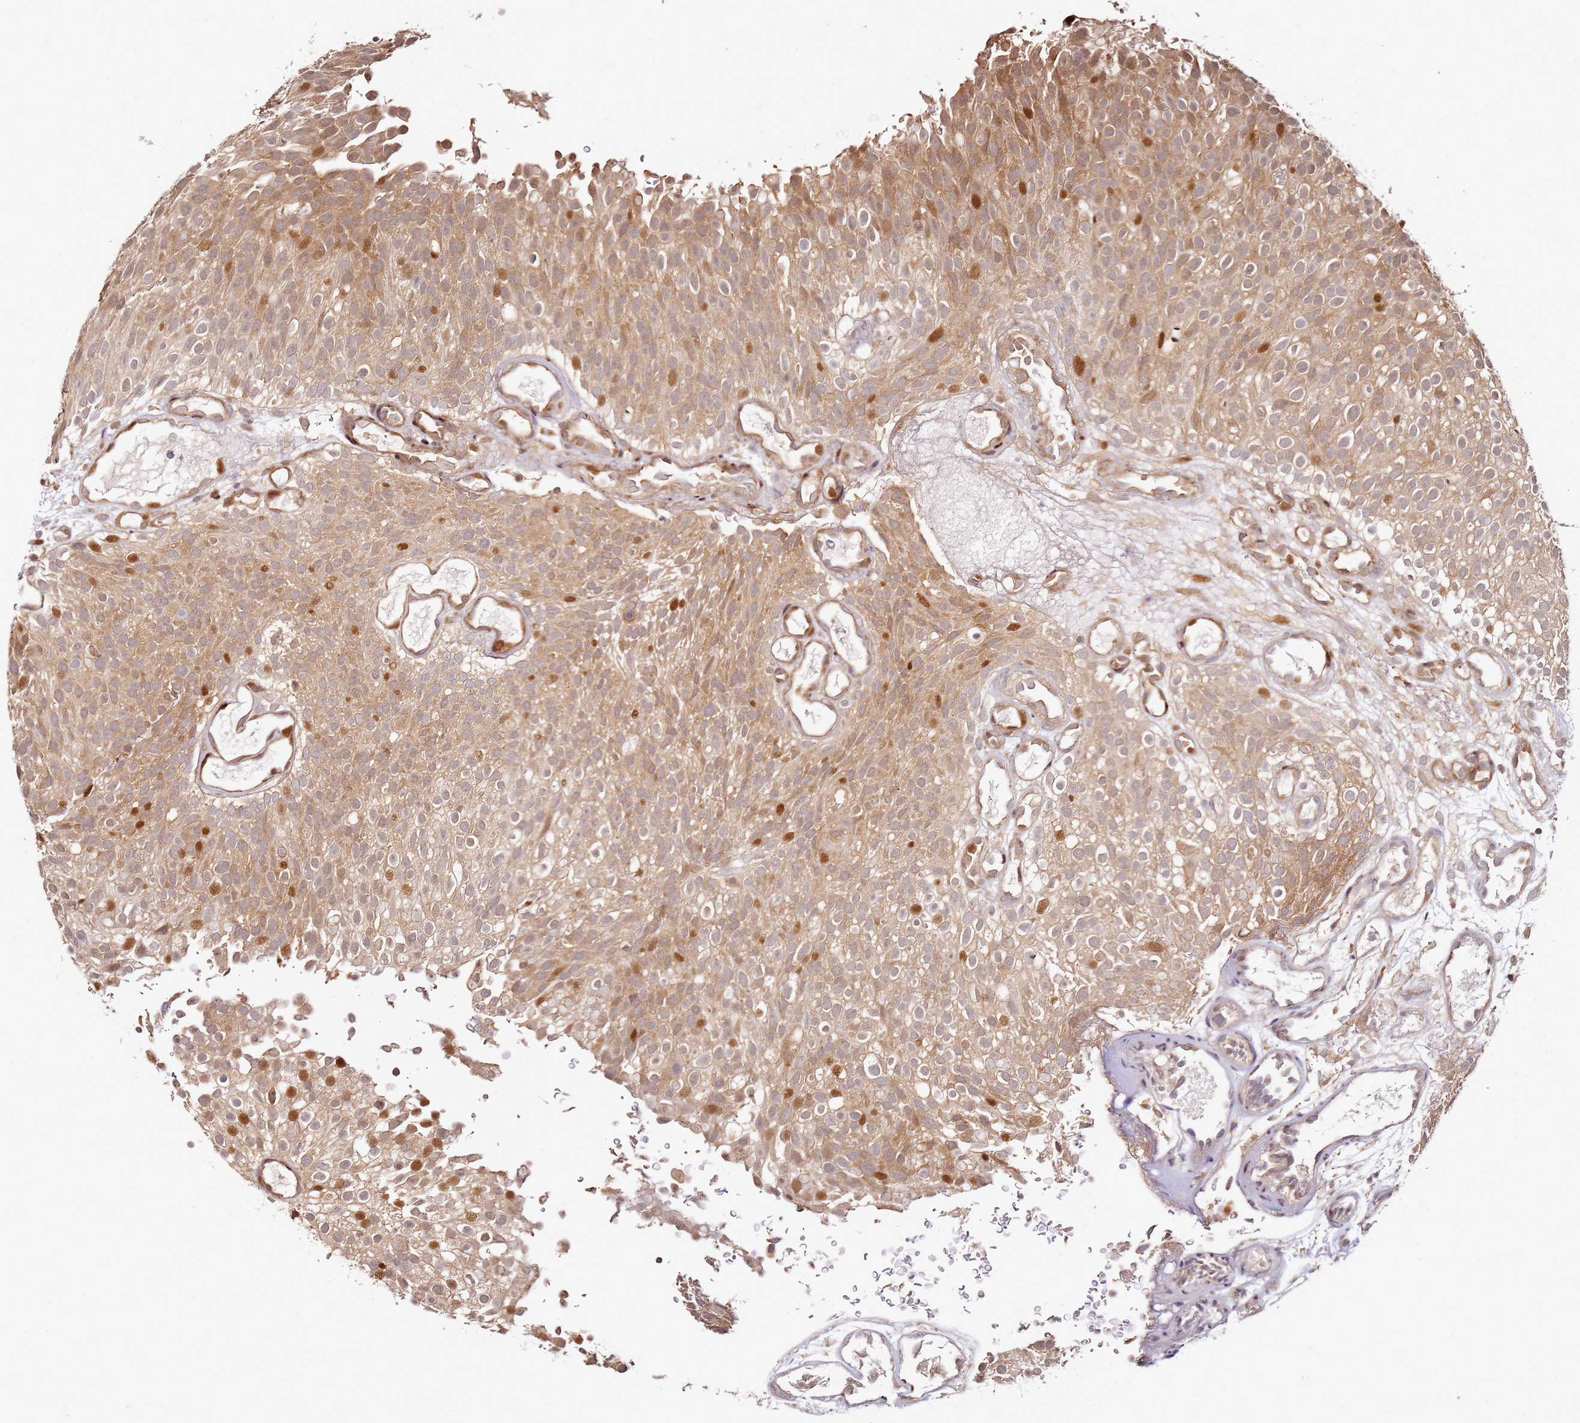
{"staining": {"intensity": "moderate", "quantity": ">75%", "location": "cytoplasmic/membranous,nuclear"}, "tissue": "urothelial cancer", "cell_type": "Tumor cells", "image_type": "cancer", "snomed": [{"axis": "morphology", "description": "Urothelial carcinoma, Low grade"}, {"axis": "topography", "description": "Urinary bladder"}], "caption": "An image showing moderate cytoplasmic/membranous and nuclear positivity in approximately >75% of tumor cells in urothelial carcinoma (low-grade), as visualized by brown immunohistochemical staining.", "gene": "RPS3A", "patient": {"sex": "male", "age": 78}}